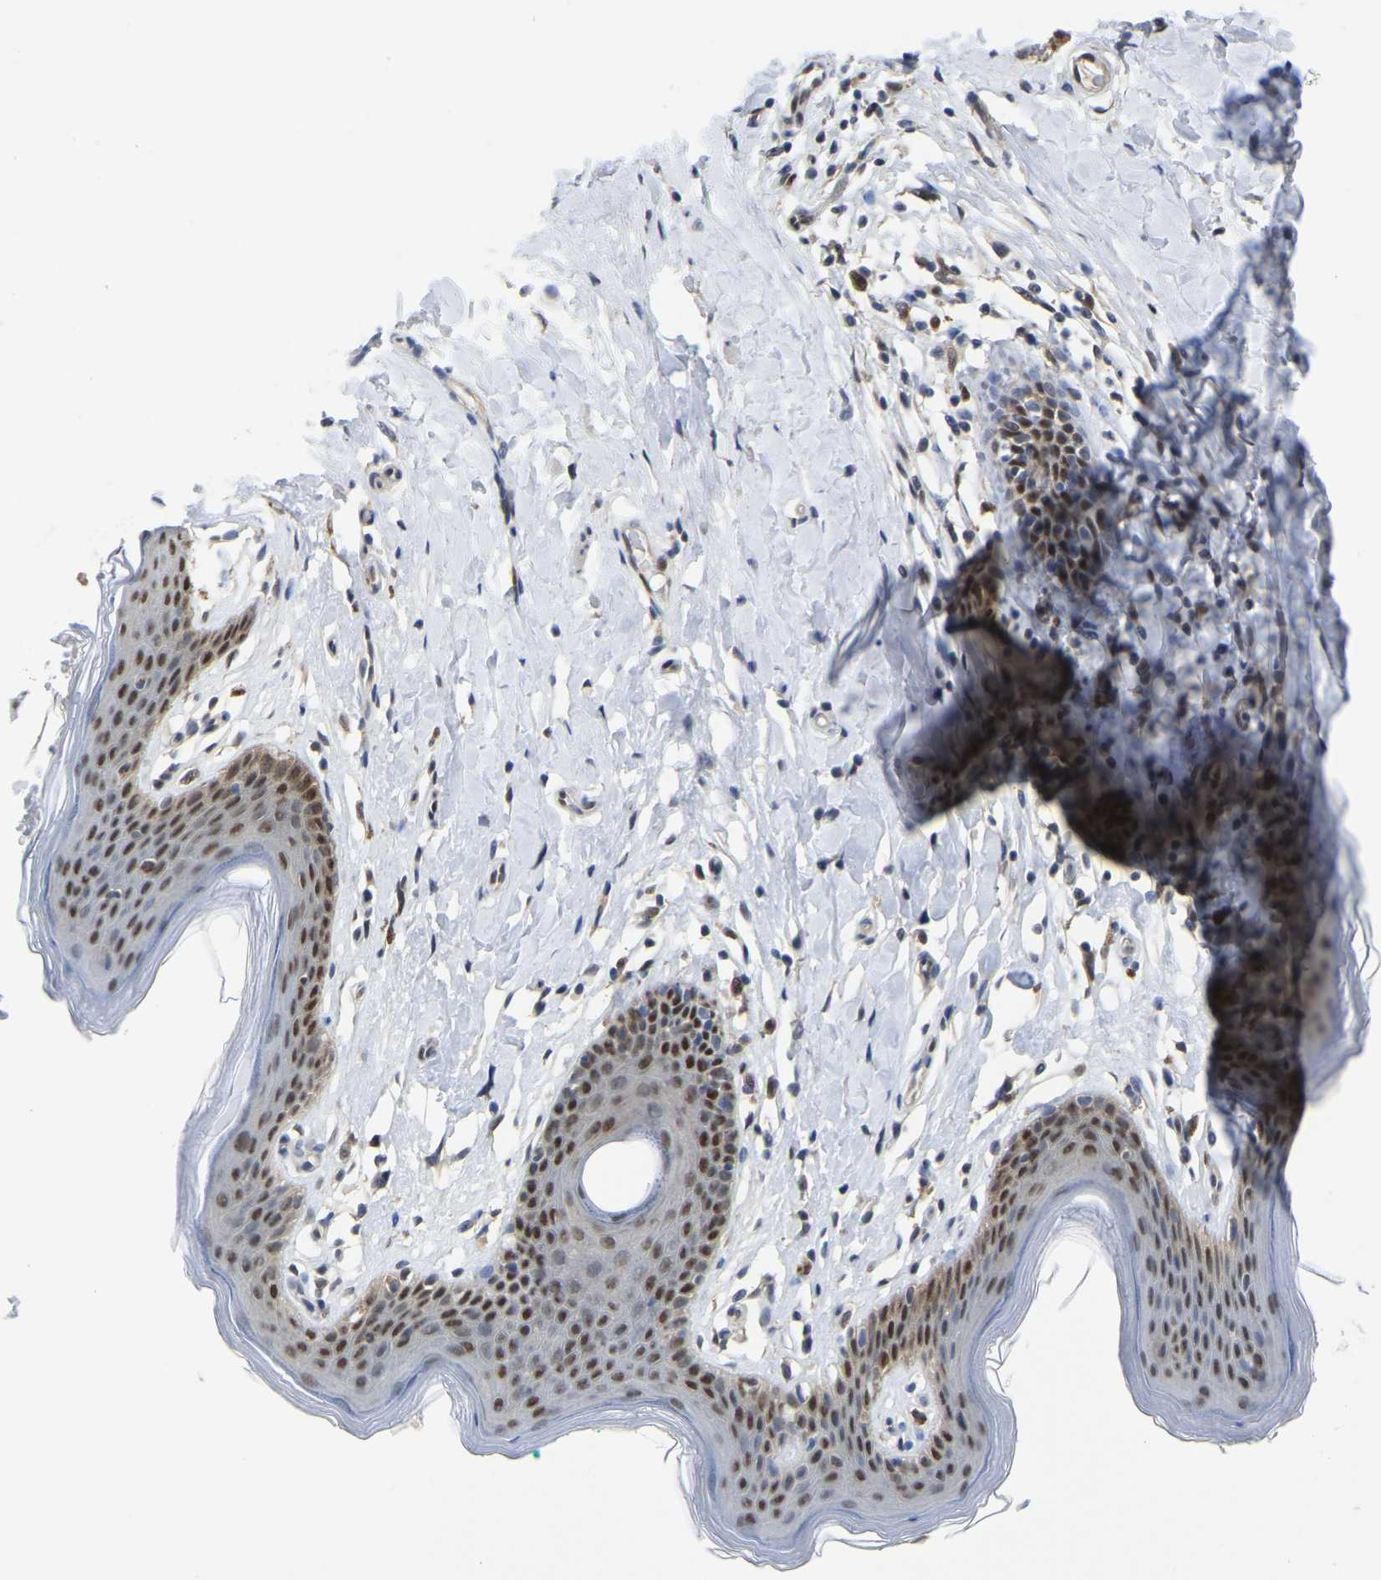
{"staining": {"intensity": "strong", "quantity": "25%-75%", "location": "nuclear"}, "tissue": "skin", "cell_type": "Epidermal cells", "image_type": "normal", "snomed": [{"axis": "morphology", "description": "Normal tissue, NOS"}, {"axis": "topography", "description": "Vulva"}], "caption": "Skin stained with a protein marker demonstrates strong staining in epidermal cells.", "gene": "KLRG2", "patient": {"sex": "female", "age": 66}}